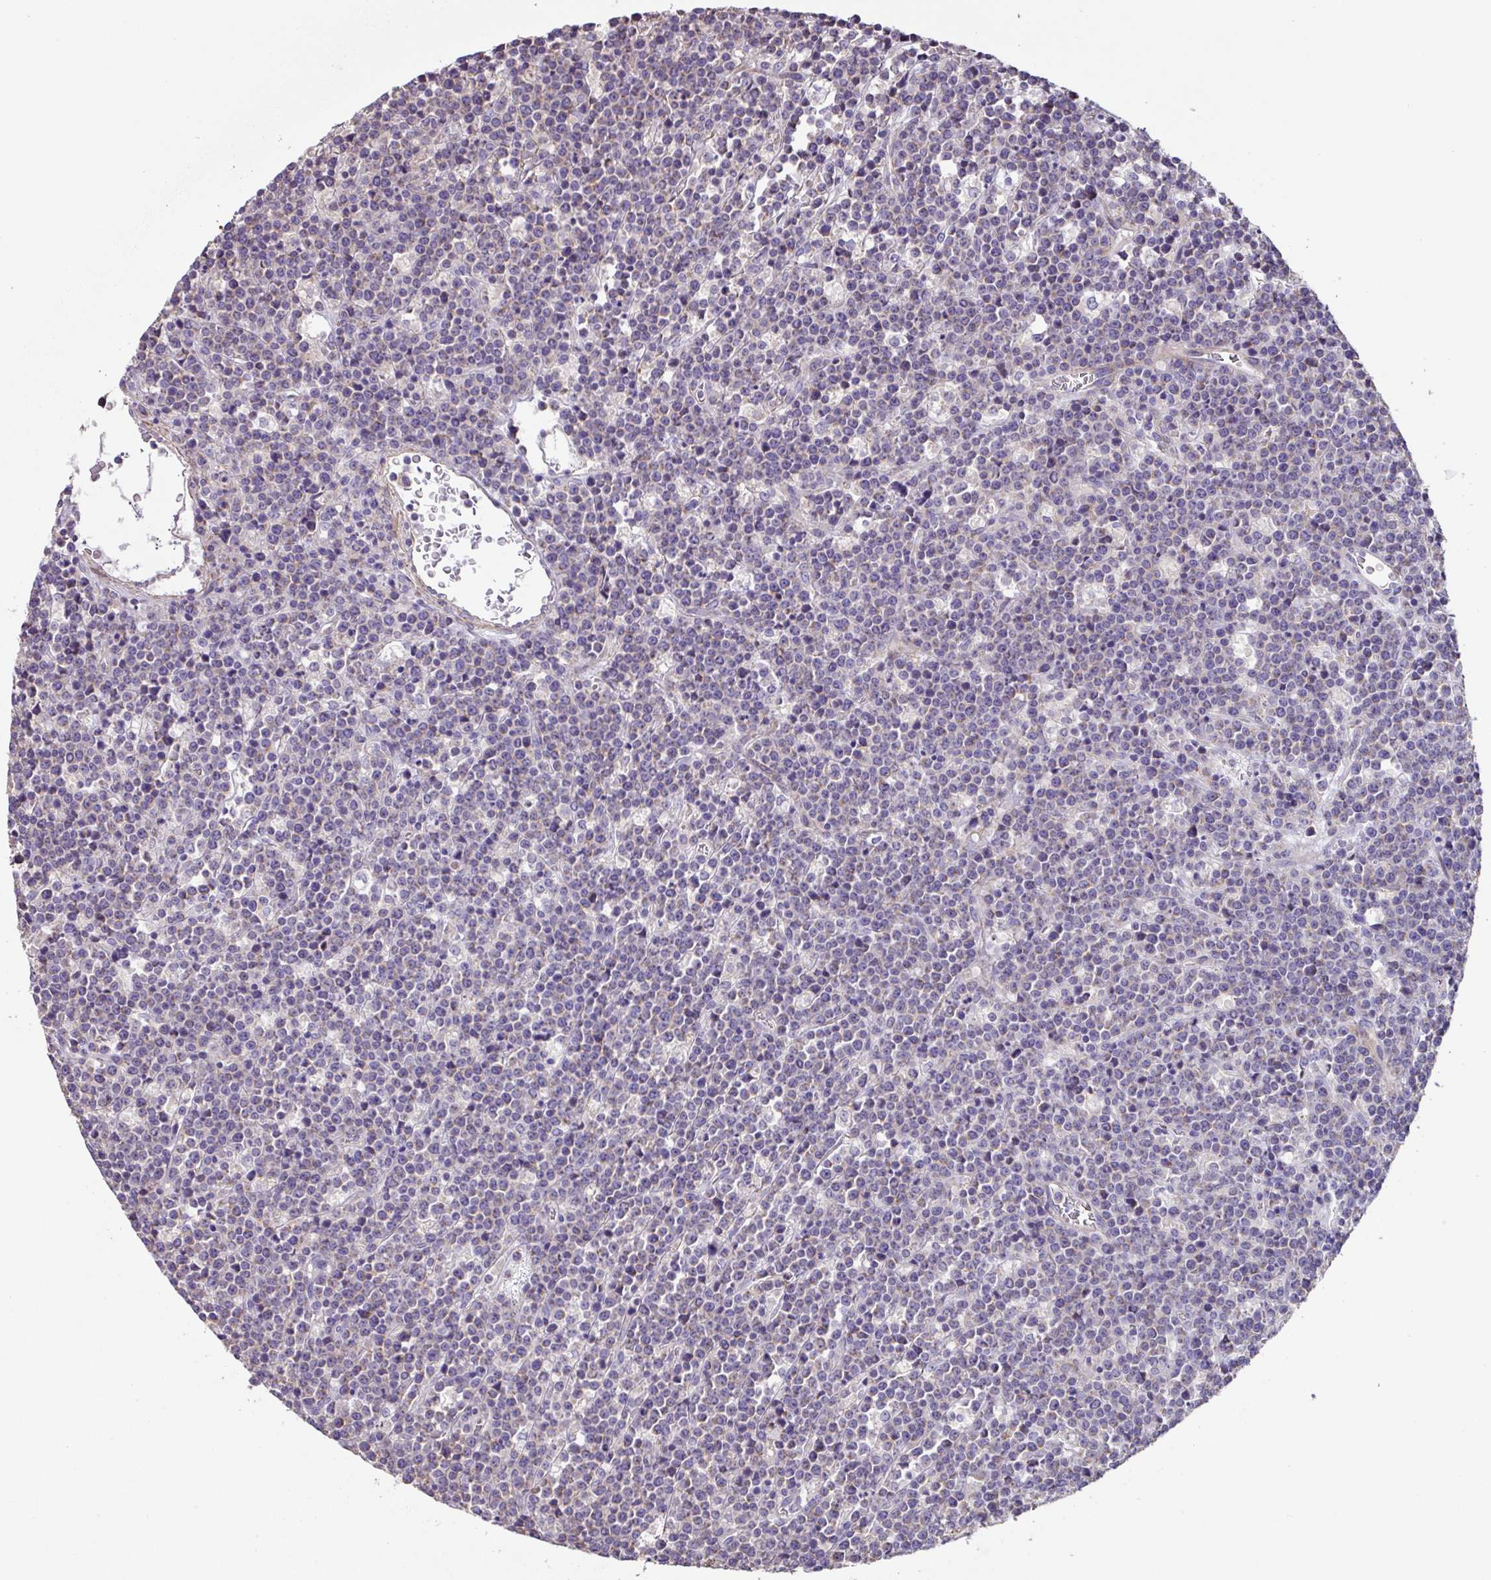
{"staining": {"intensity": "negative", "quantity": "none", "location": "none"}, "tissue": "lymphoma", "cell_type": "Tumor cells", "image_type": "cancer", "snomed": [{"axis": "morphology", "description": "Malignant lymphoma, non-Hodgkin's type, High grade"}, {"axis": "topography", "description": "Ovary"}], "caption": "DAB (3,3'-diaminobenzidine) immunohistochemical staining of human lymphoma reveals no significant positivity in tumor cells. (Stains: DAB immunohistochemistry with hematoxylin counter stain, Microscopy: brightfield microscopy at high magnification).", "gene": "MRRF", "patient": {"sex": "female", "age": 56}}